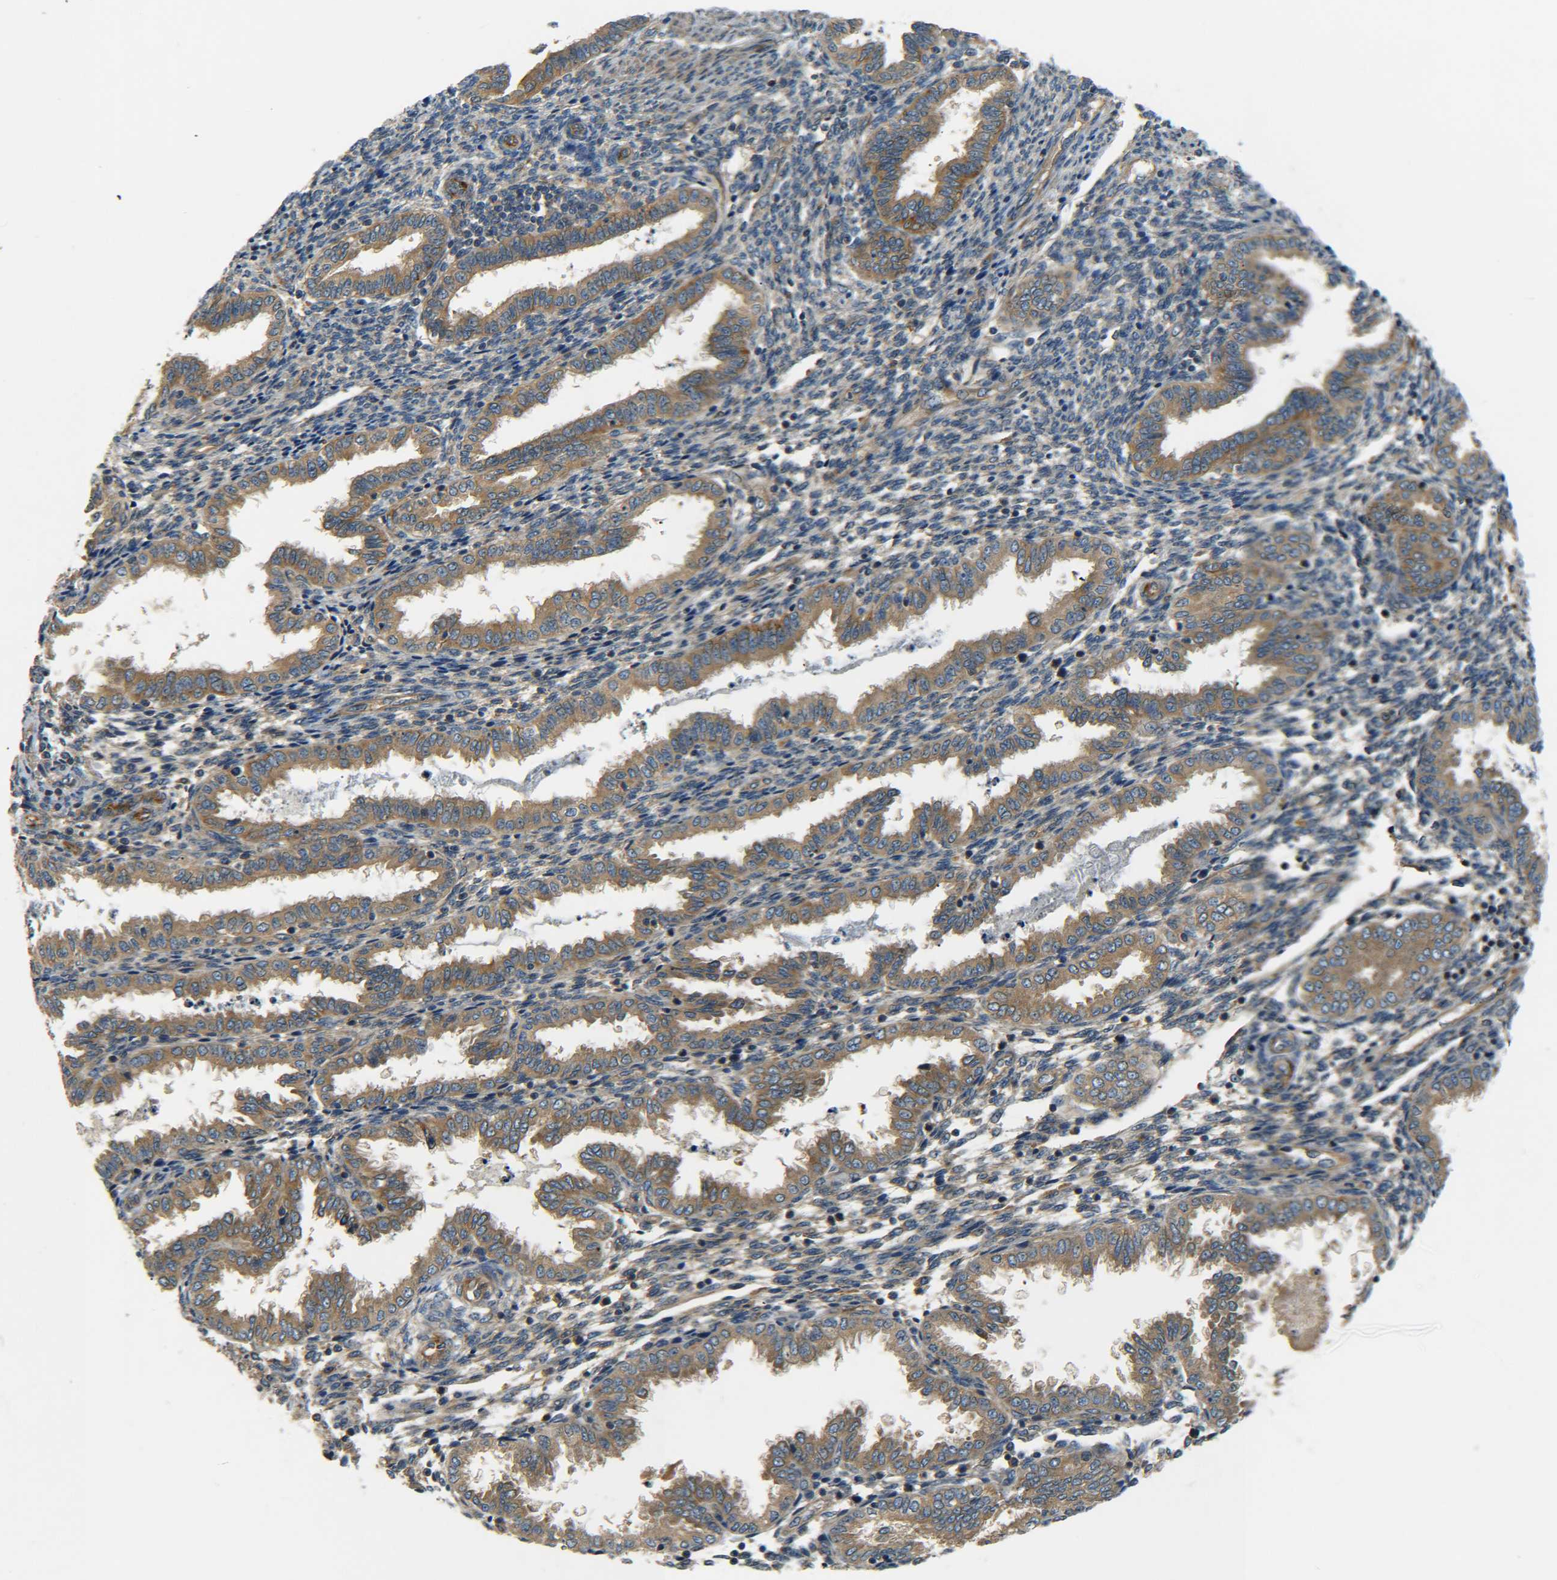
{"staining": {"intensity": "moderate", "quantity": "25%-75%", "location": "cytoplasmic/membranous"}, "tissue": "endometrium", "cell_type": "Cells in endometrial stroma", "image_type": "normal", "snomed": [{"axis": "morphology", "description": "Normal tissue, NOS"}, {"axis": "topography", "description": "Endometrium"}], "caption": "This histopathology image exhibits unremarkable endometrium stained with immunohistochemistry to label a protein in brown. The cytoplasmic/membranous of cells in endometrial stroma show moderate positivity for the protein. Nuclei are counter-stained blue.", "gene": "LRCH3", "patient": {"sex": "female", "age": 33}}